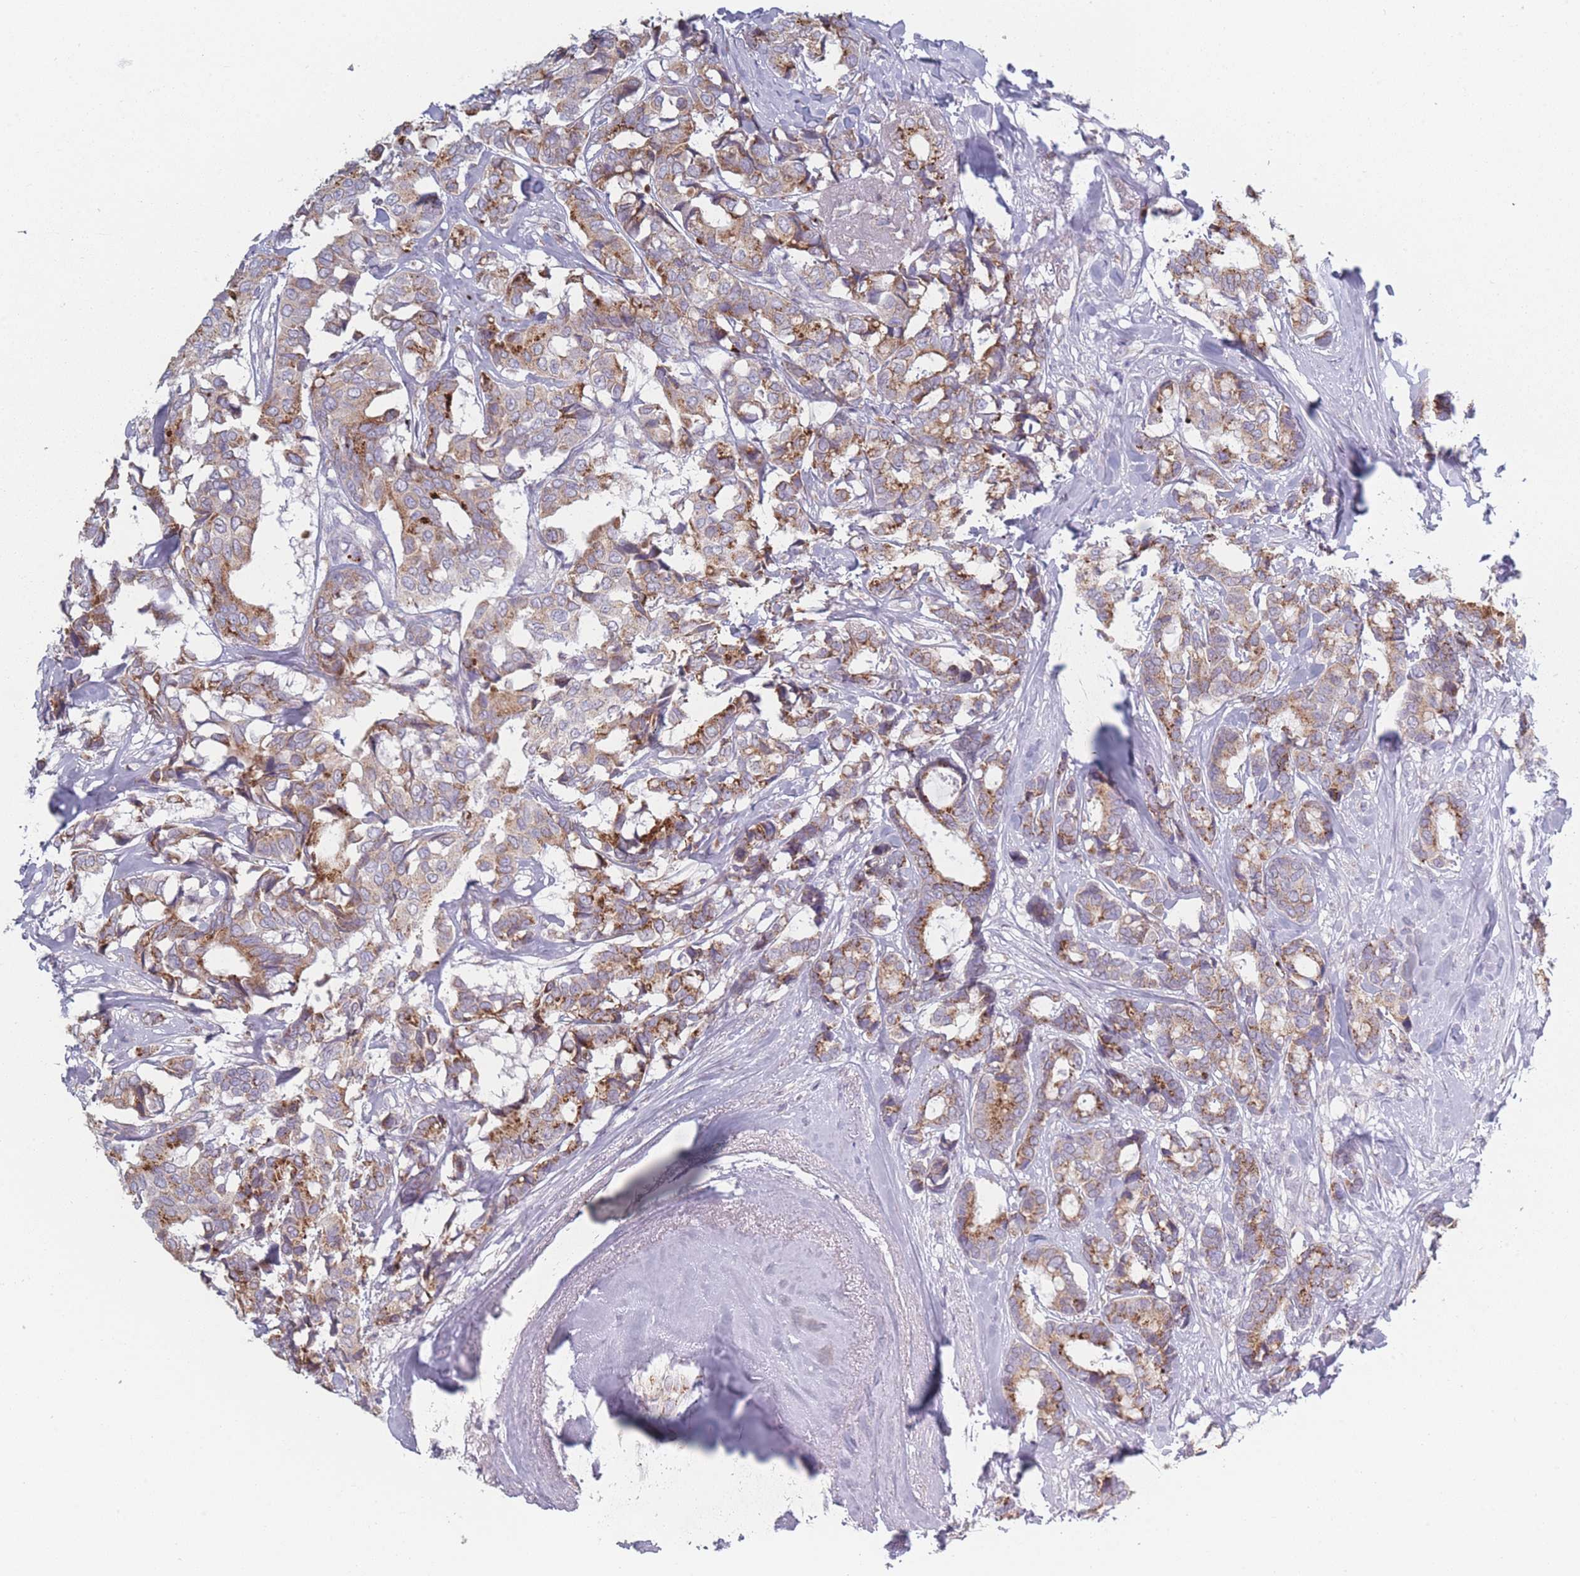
{"staining": {"intensity": "moderate", "quantity": ">75%", "location": "cytoplasmic/membranous"}, "tissue": "breast cancer", "cell_type": "Tumor cells", "image_type": "cancer", "snomed": [{"axis": "morphology", "description": "Duct carcinoma"}, {"axis": "topography", "description": "Breast"}], "caption": "Immunohistochemistry (IHC) (DAB (3,3'-diaminobenzidine)) staining of breast cancer exhibits moderate cytoplasmic/membranous protein staining in about >75% of tumor cells.", "gene": "PEX11B", "patient": {"sex": "female", "age": 87}}